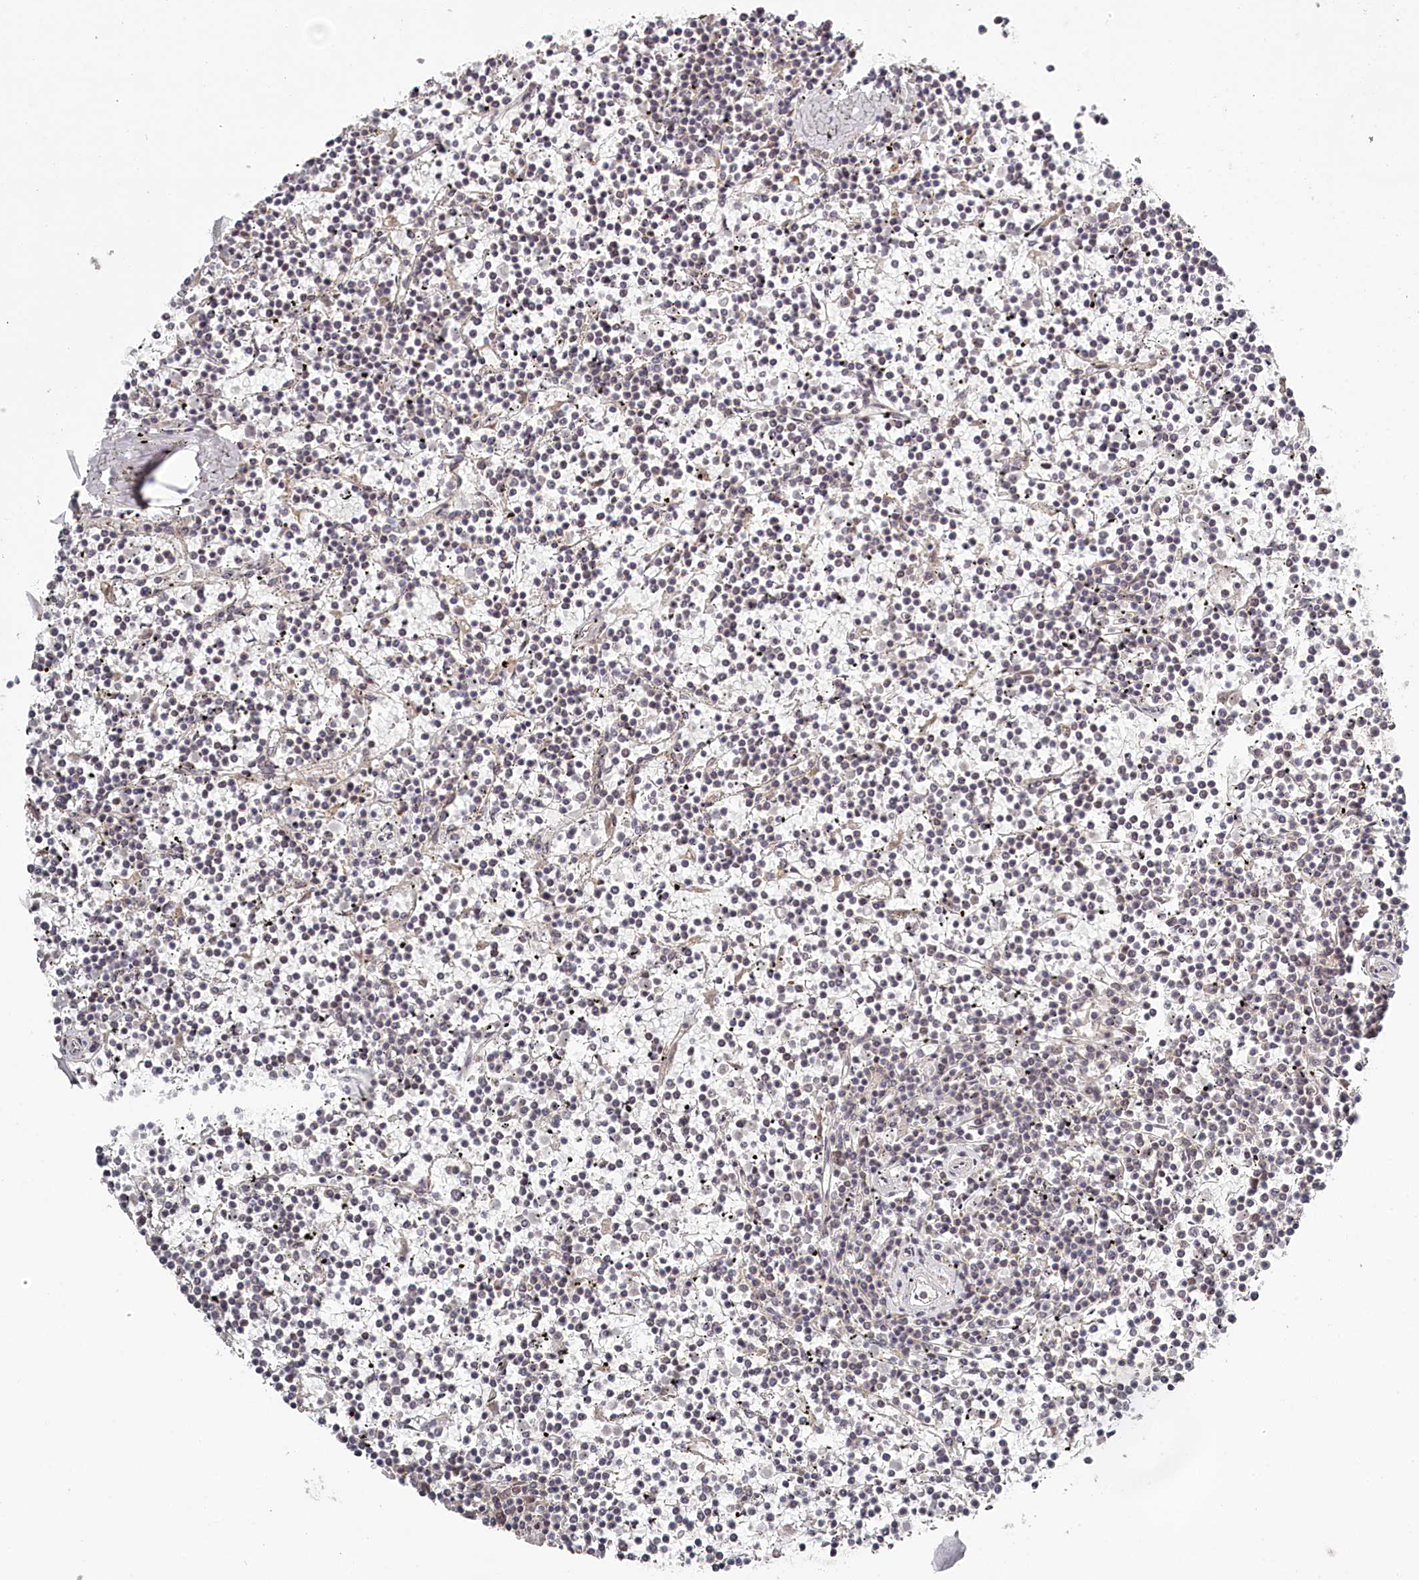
{"staining": {"intensity": "negative", "quantity": "none", "location": "none"}, "tissue": "lymphoma", "cell_type": "Tumor cells", "image_type": "cancer", "snomed": [{"axis": "morphology", "description": "Malignant lymphoma, non-Hodgkin's type, Low grade"}, {"axis": "topography", "description": "Spleen"}], "caption": "An IHC histopathology image of lymphoma is shown. There is no staining in tumor cells of lymphoma.", "gene": "EXOSC1", "patient": {"sex": "female", "age": 19}}